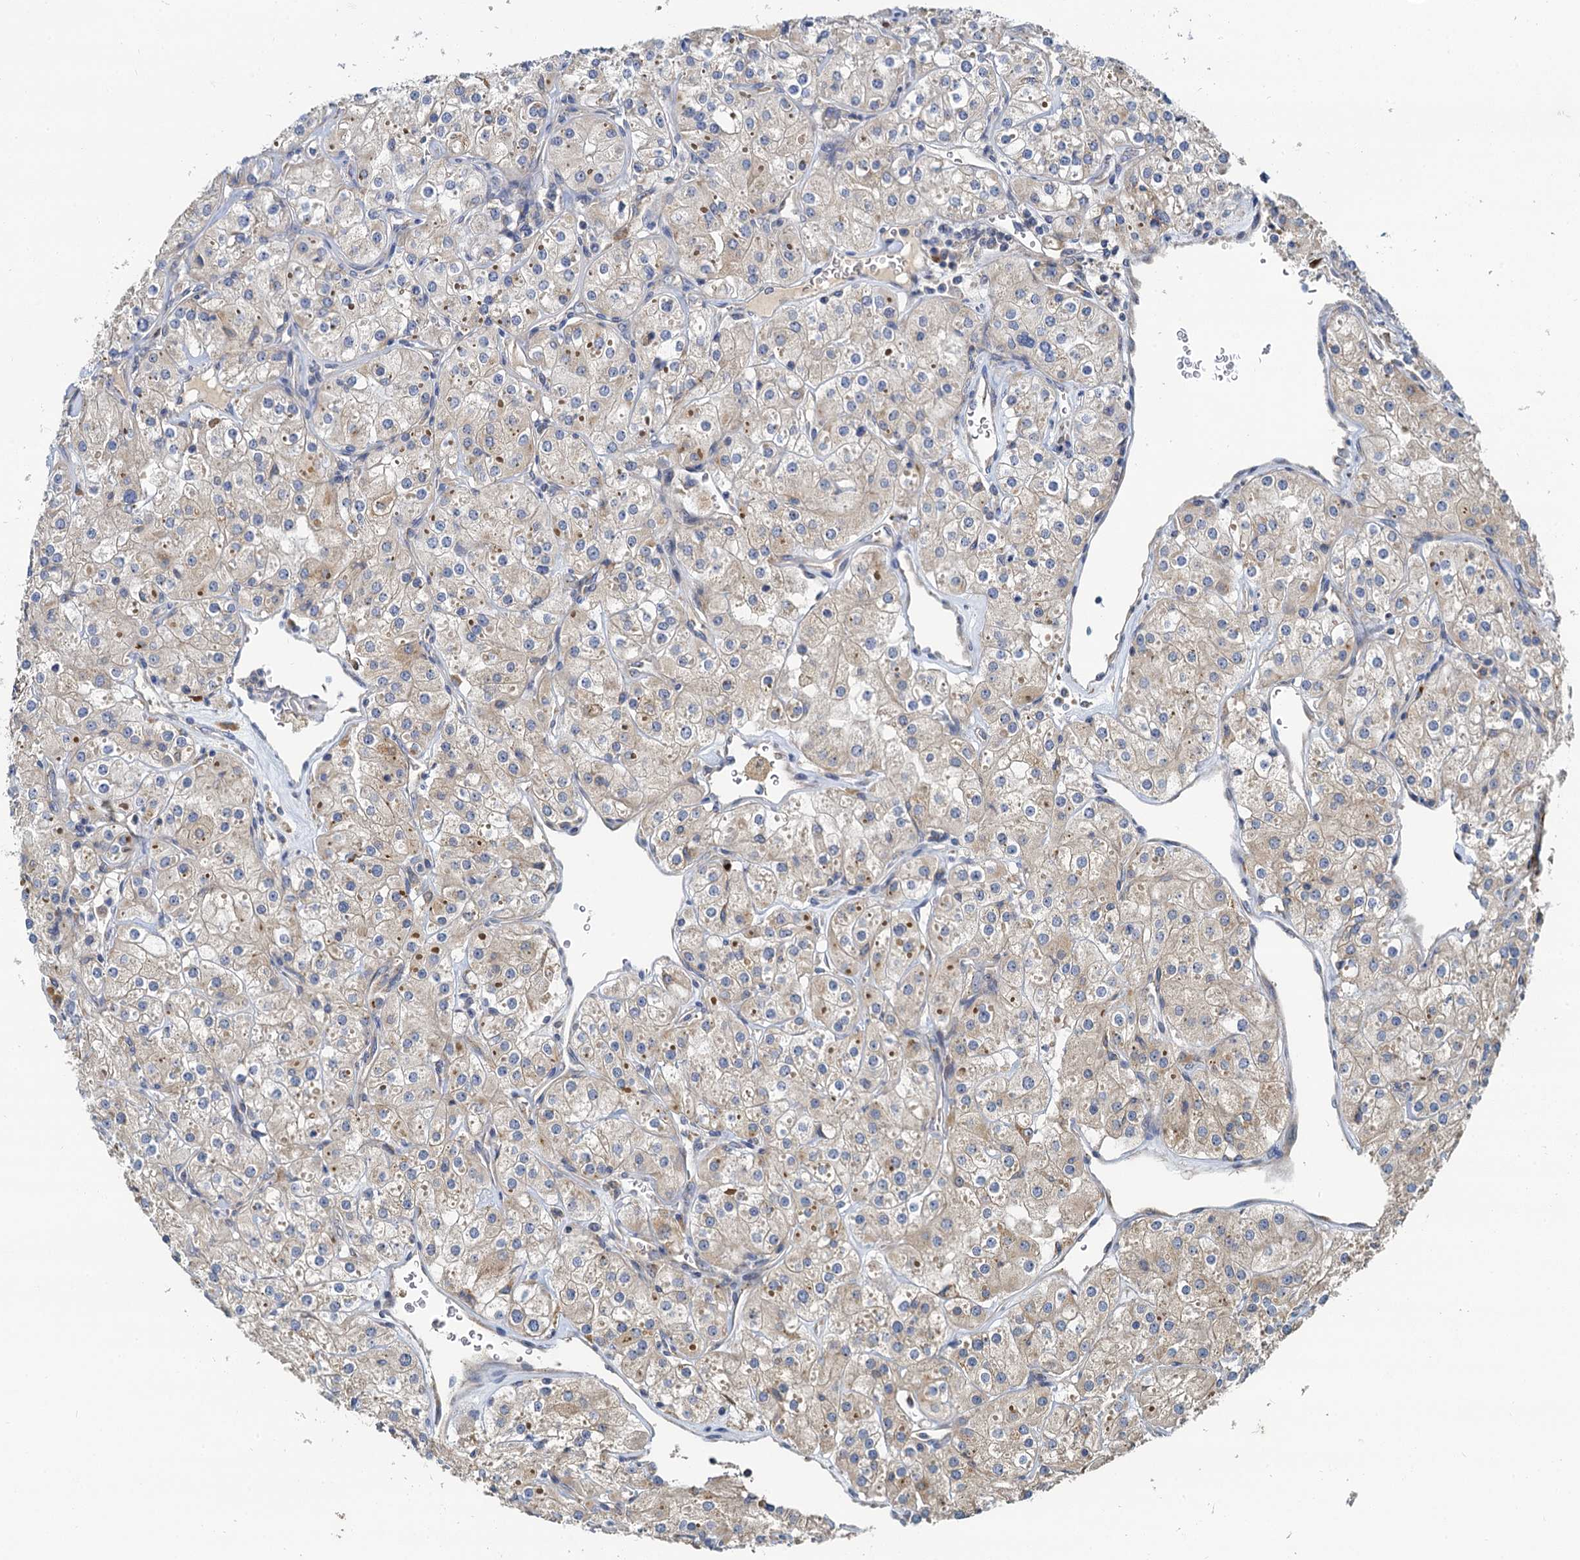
{"staining": {"intensity": "weak", "quantity": "<25%", "location": "cytoplasmic/membranous"}, "tissue": "renal cancer", "cell_type": "Tumor cells", "image_type": "cancer", "snomed": [{"axis": "morphology", "description": "Adenocarcinoma, NOS"}, {"axis": "topography", "description": "Kidney"}], "caption": "High magnification brightfield microscopy of renal cancer stained with DAB (3,3'-diaminobenzidine) (brown) and counterstained with hematoxylin (blue): tumor cells show no significant positivity.", "gene": "NKAPD1", "patient": {"sex": "male", "age": 77}}